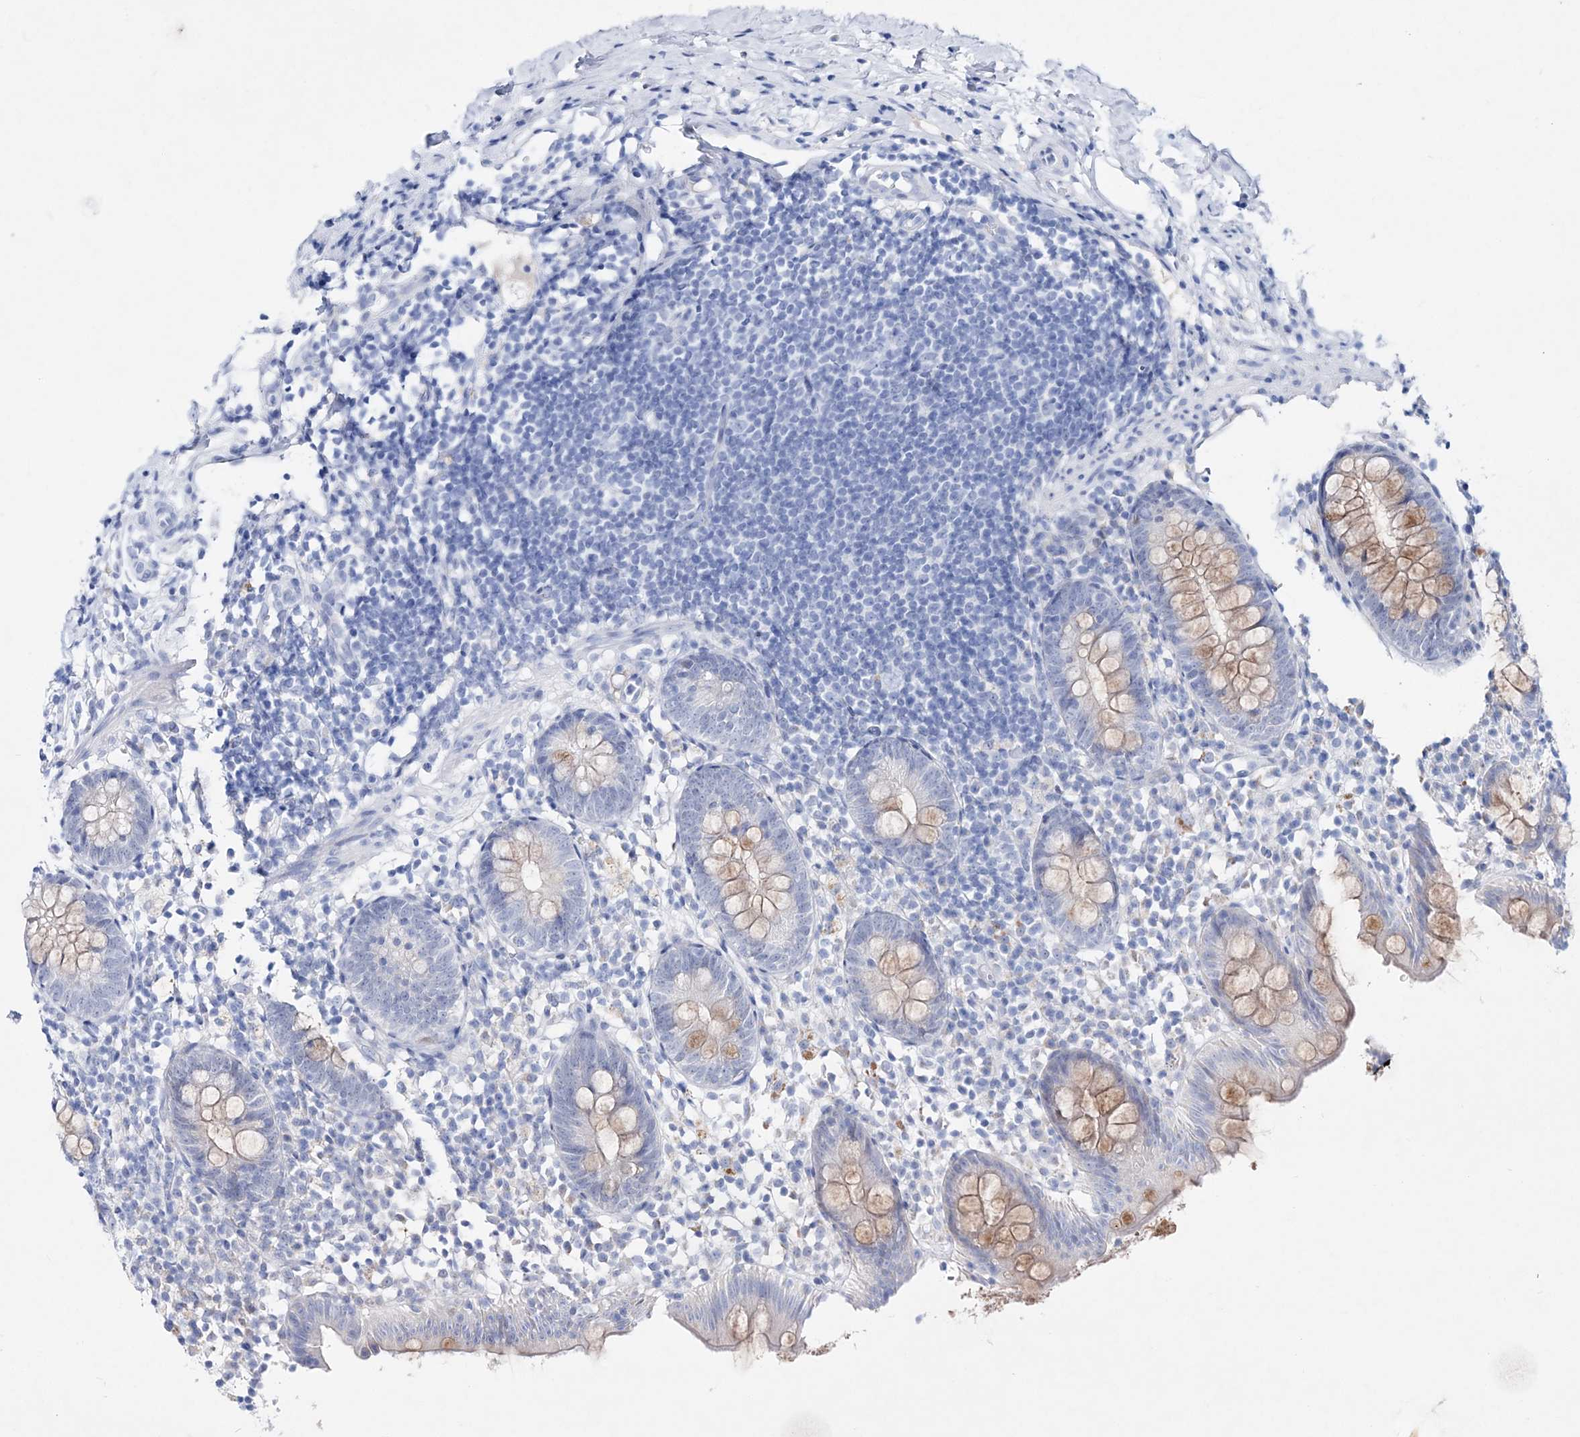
{"staining": {"intensity": "weak", "quantity": "25%-75%", "location": "cytoplasmic/membranous"}, "tissue": "appendix", "cell_type": "Glandular cells", "image_type": "normal", "snomed": [{"axis": "morphology", "description": "Normal tissue, NOS"}, {"axis": "topography", "description": "Appendix"}], "caption": "Immunohistochemistry (IHC) (DAB) staining of normal appendix displays weak cytoplasmic/membranous protein staining in about 25%-75% of glandular cells.", "gene": "SPINK7", "patient": {"sex": "female", "age": 20}}